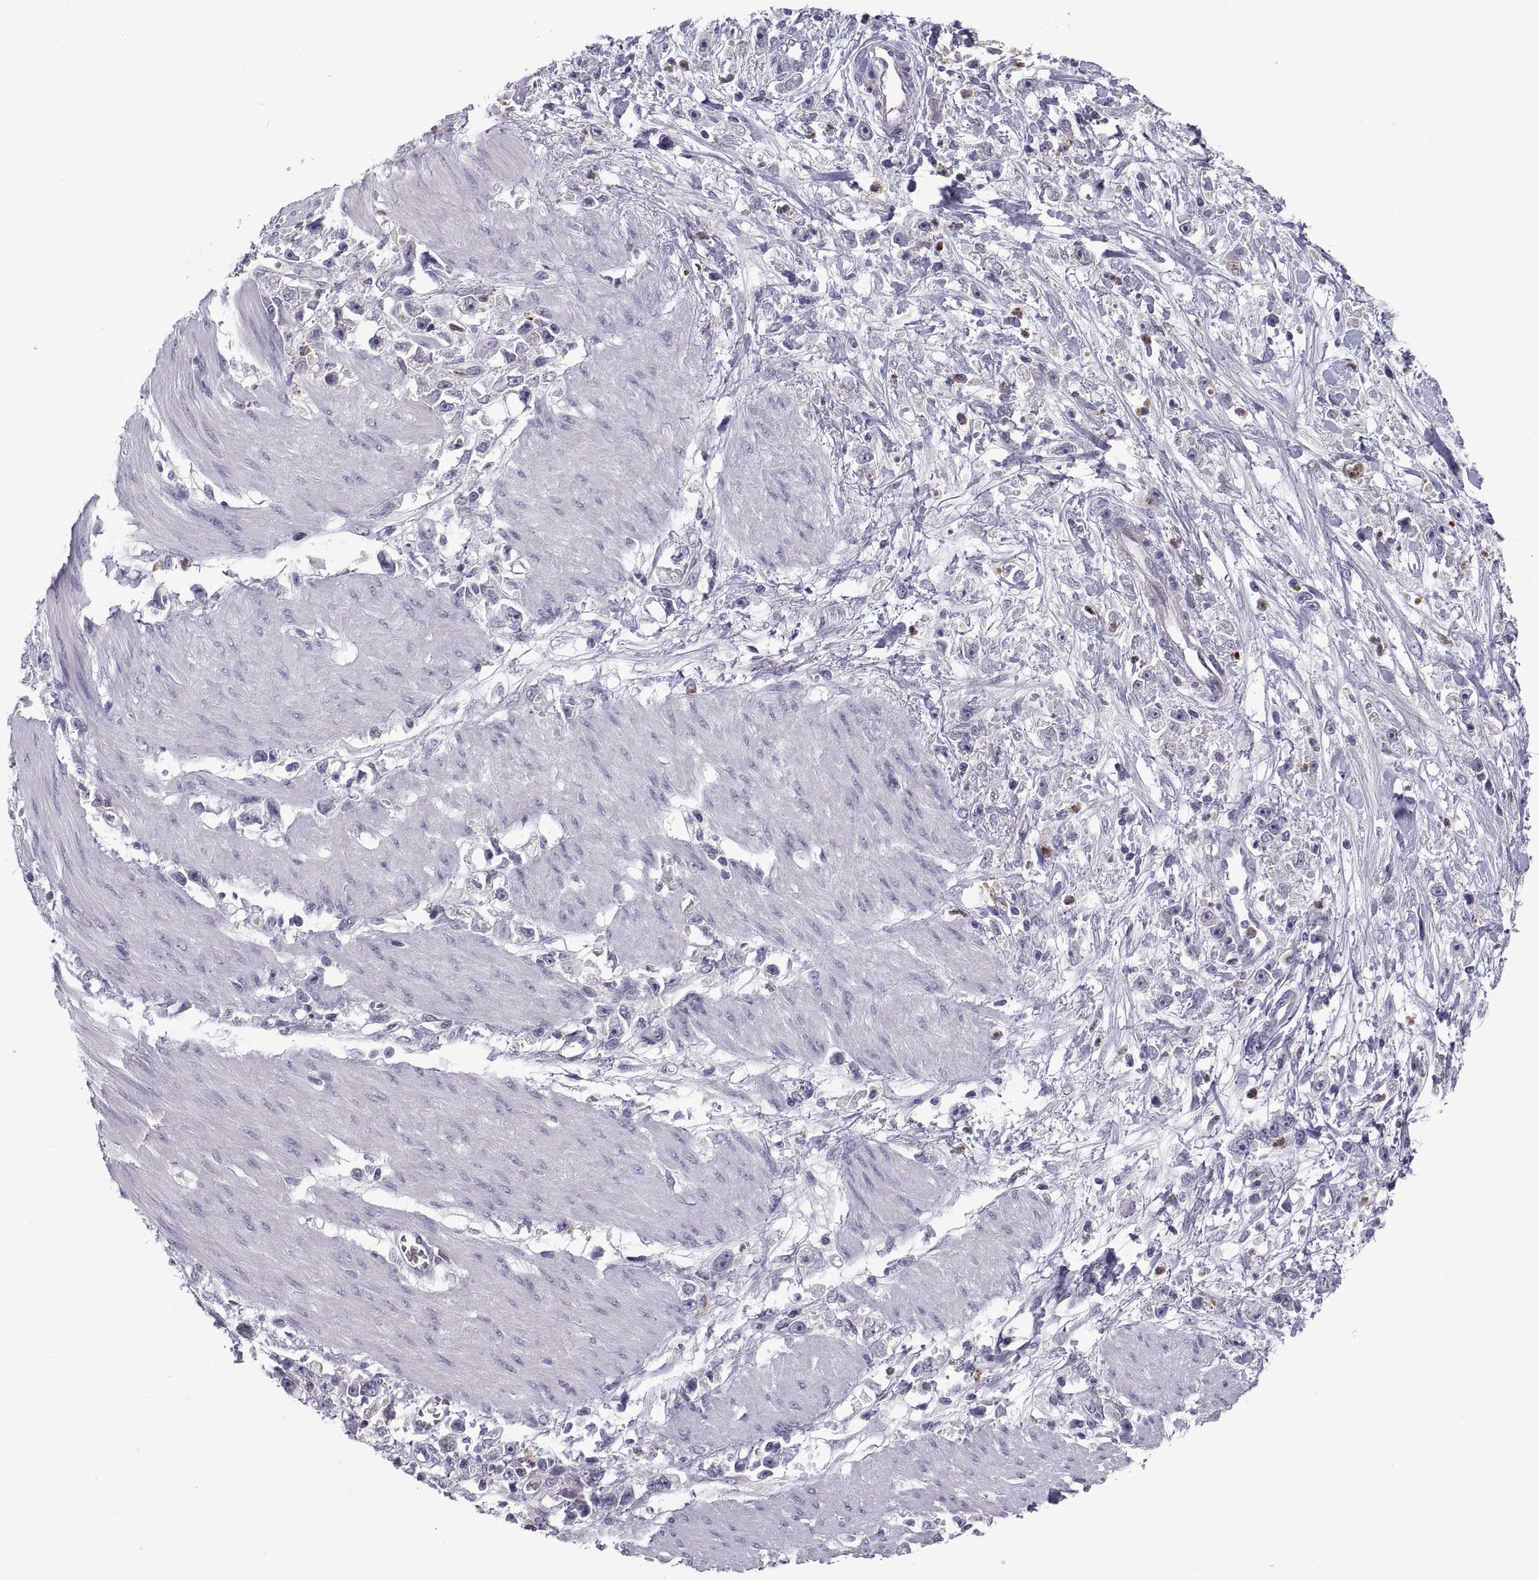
{"staining": {"intensity": "negative", "quantity": "none", "location": "none"}, "tissue": "stomach cancer", "cell_type": "Tumor cells", "image_type": "cancer", "snomed": [{"axis": "morphology", "description": "Adenocarcinoma, NOS"}, {"axis": "topography", "description": "Stomach"}], "caption": "This is an IHC image of adenocarcinoma (stomach). There is no positivity in tumor cells.", "gene": "PKP1", "patient": {"sex": "female", "age": 59}}